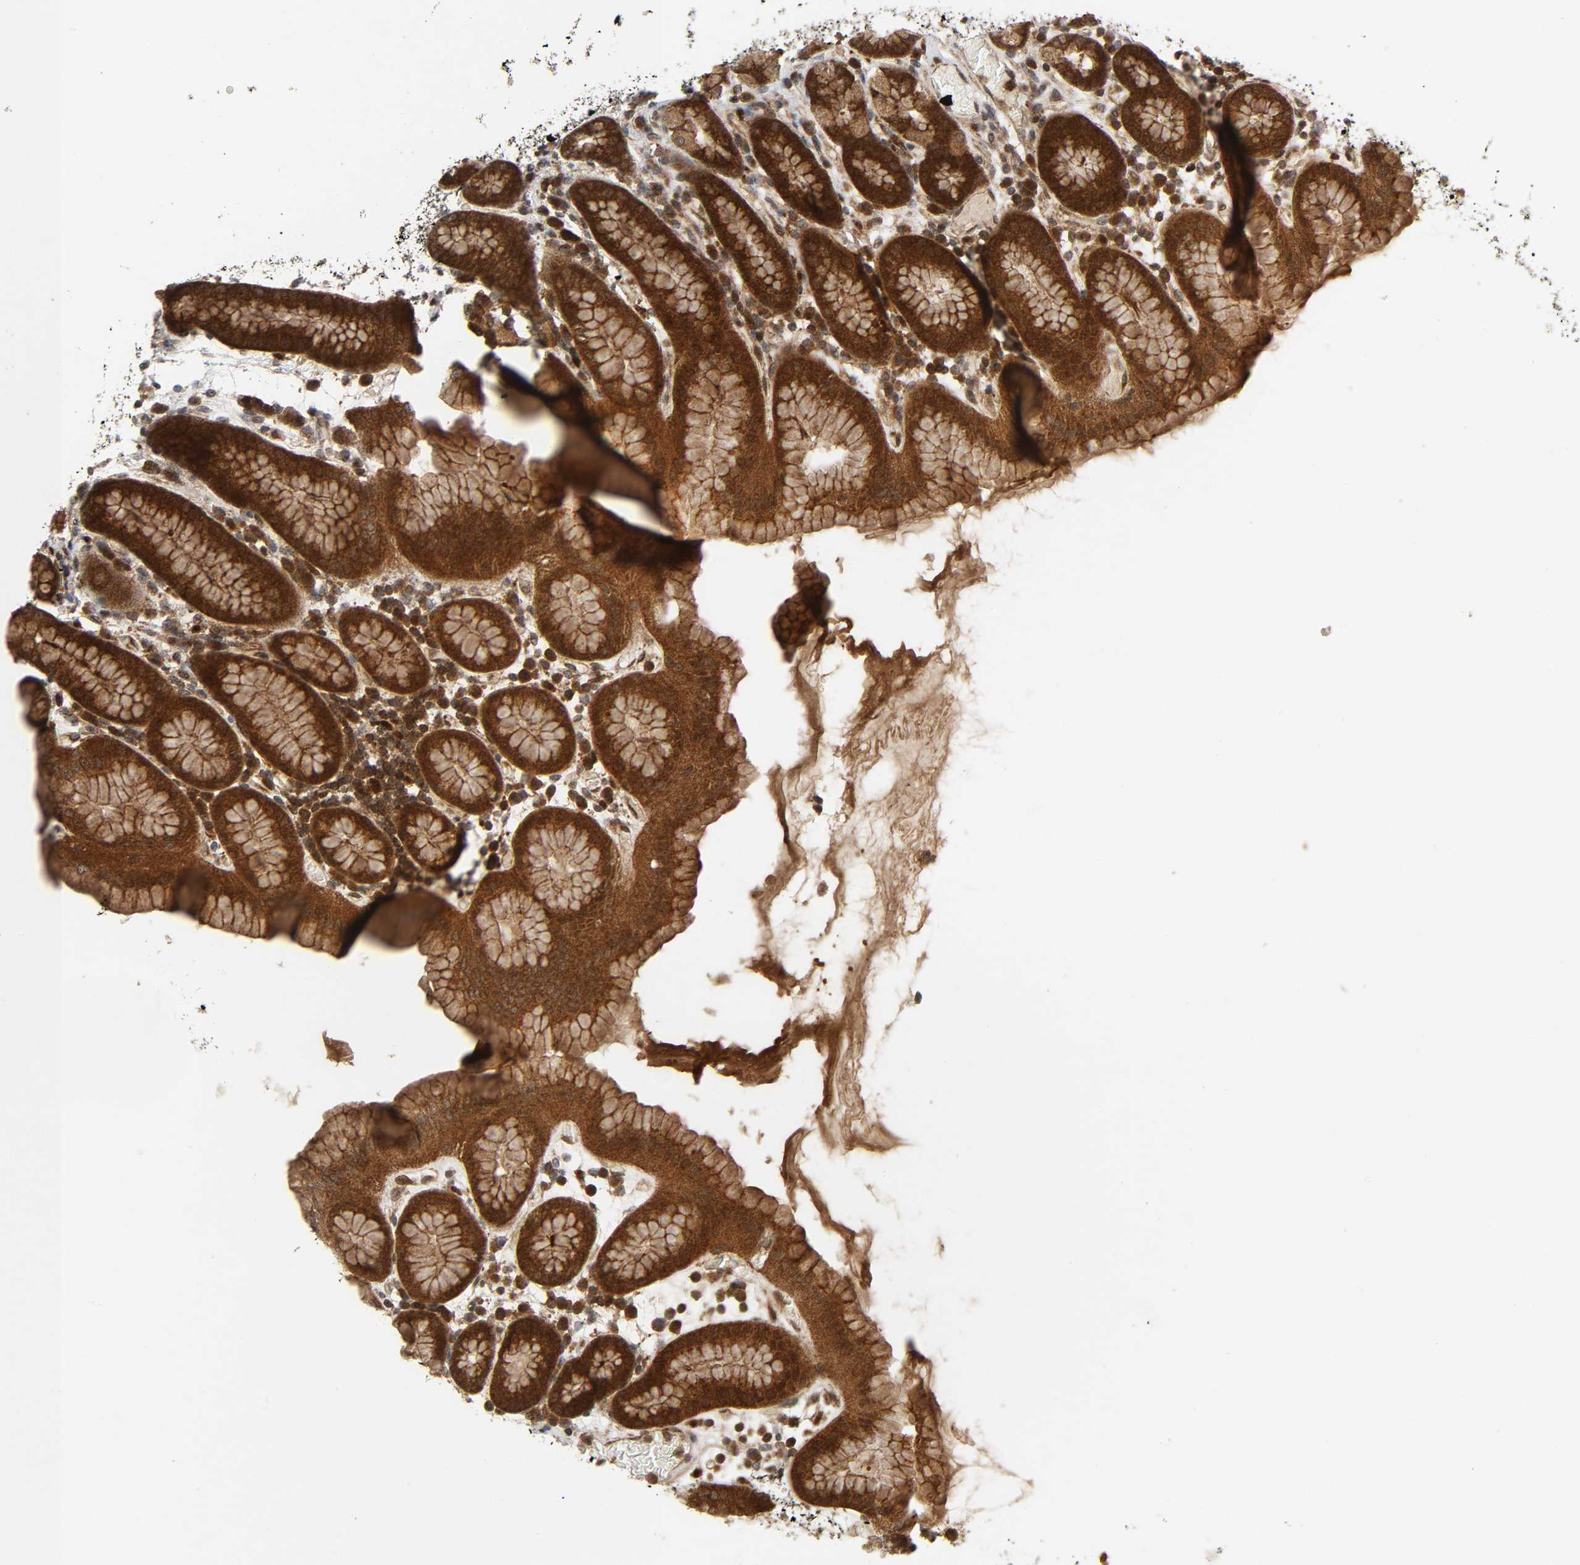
{"staining": {"intensity": "strong", "quantity": ">75%", "location": "cytoplasmic/membranous"}, "tissue": "stomach", "cell_type": "Glandular cells", "image_type": "normal", "snomed": [{"axis": "morphology", "description": "Normal tissue, NOS"}, {"axis": "topography", "description": "Stomach, upper"}], "caption": "Stomach was stained to show a protein in brown. There is high levels of strong cytoplasmic/membranous expression in approximately >75% of glandular cells. The staining was performed using DAB, with brown indicating positive protein expression. Nuclei are stained blue with hematoxylin.", "gene": "CHUK", "patient": {"sex": "male", "age": 68}}